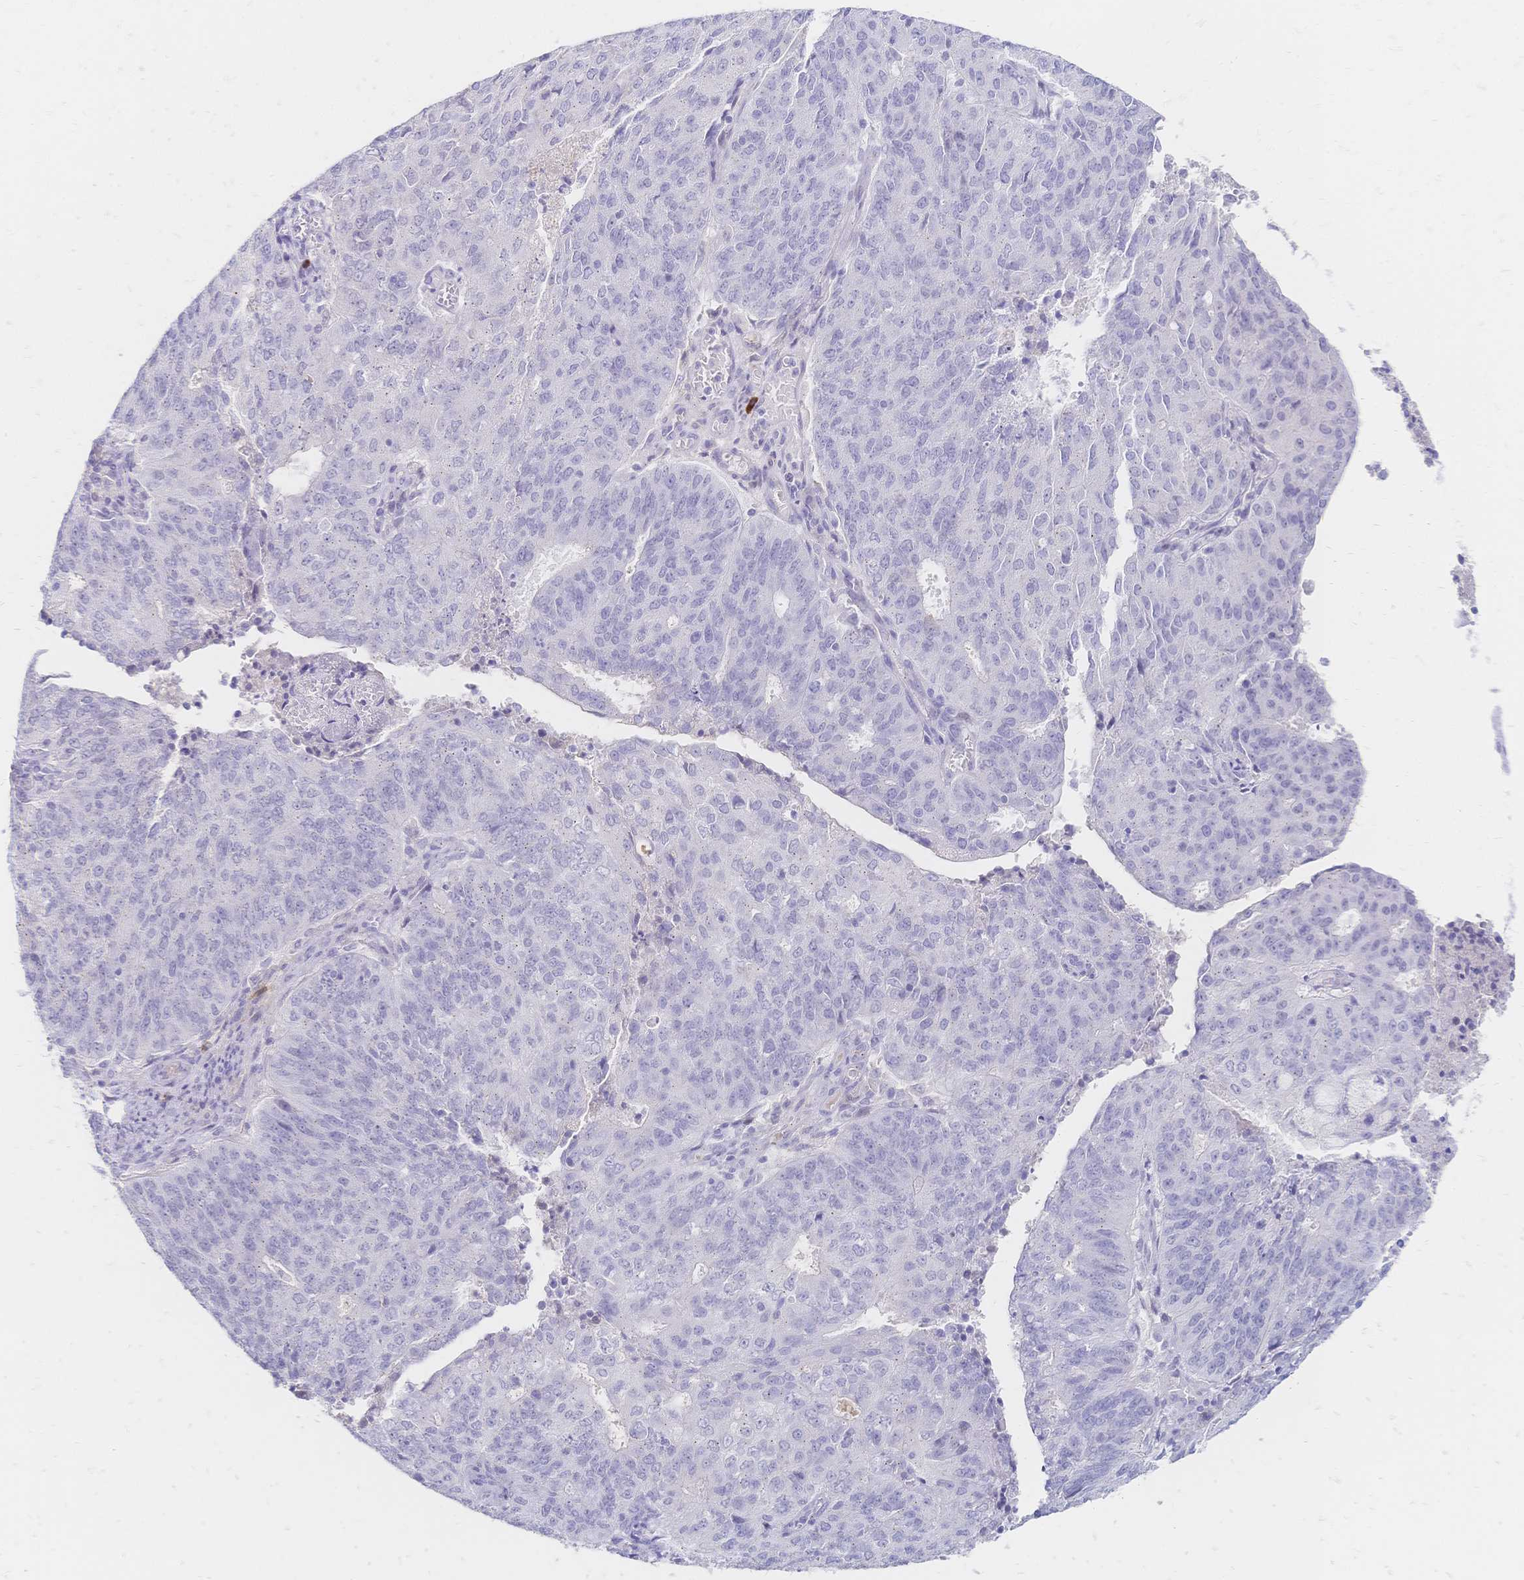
{"staining": {"intensity": "negative", "quantity": "none", "location": "none"}, "tissue": "endometrial cancer", "cell_type": "Tumor cells", "image_type": "cancer", "snomed": [{"axis": "morphology", "description": "Adenocarcinoma, NOS"}, {"axis": "topography", "description": "Endometrium"}], "caption": "Adenocarcinoma (endometrial) was stained to show a protein in brown. There is no significant expression in tumor cells.", "gene": "PSORS1C2", "patient": {"sex": "female", "age": 82}}